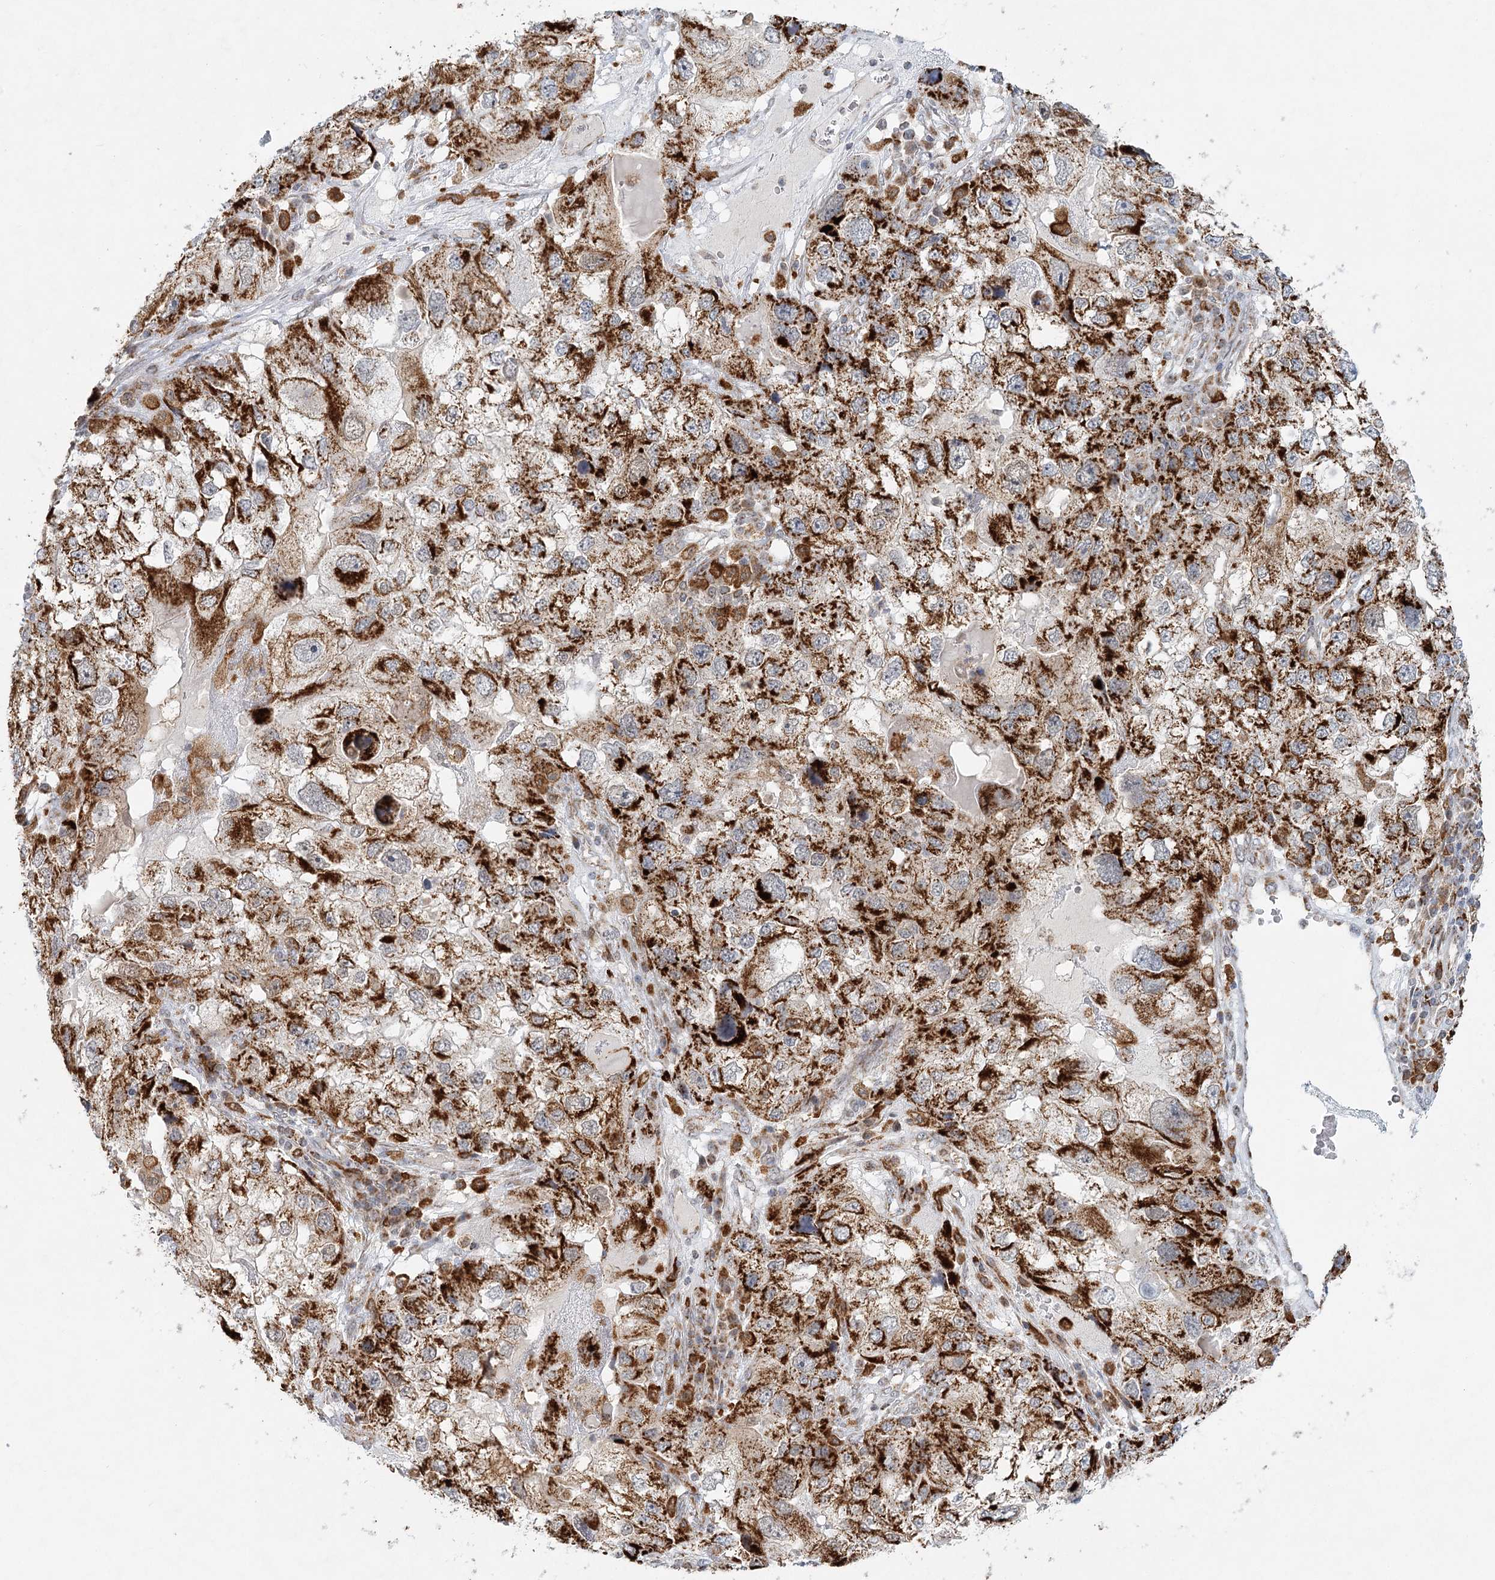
{"staining": {"intensity": "strong", "quantity": ">75%", "location": "cytoplasmic/membranous"}, "tissue": "endometrial cancer", "cell_type": "Tumor cells", "image_type": "cancer", "snomed": [{"axis": "morphology", "description": "Adenocarcinoma, NOS"}, {"axis": "topography", "description": "Endometrium"}], "caption": "Immunohistochemical staining of human endometrial cancer (adenocarcinoma) displays high levels of strong cytoplasmic/membranous staining in about >75% of tumor cells. Using DAB (brown) and hematoxylin (blue) stains, captured at high magnification using brightfield microscopy.", "gene": "TAS1R1", "patient": {"sex": "female", "age": 49}}